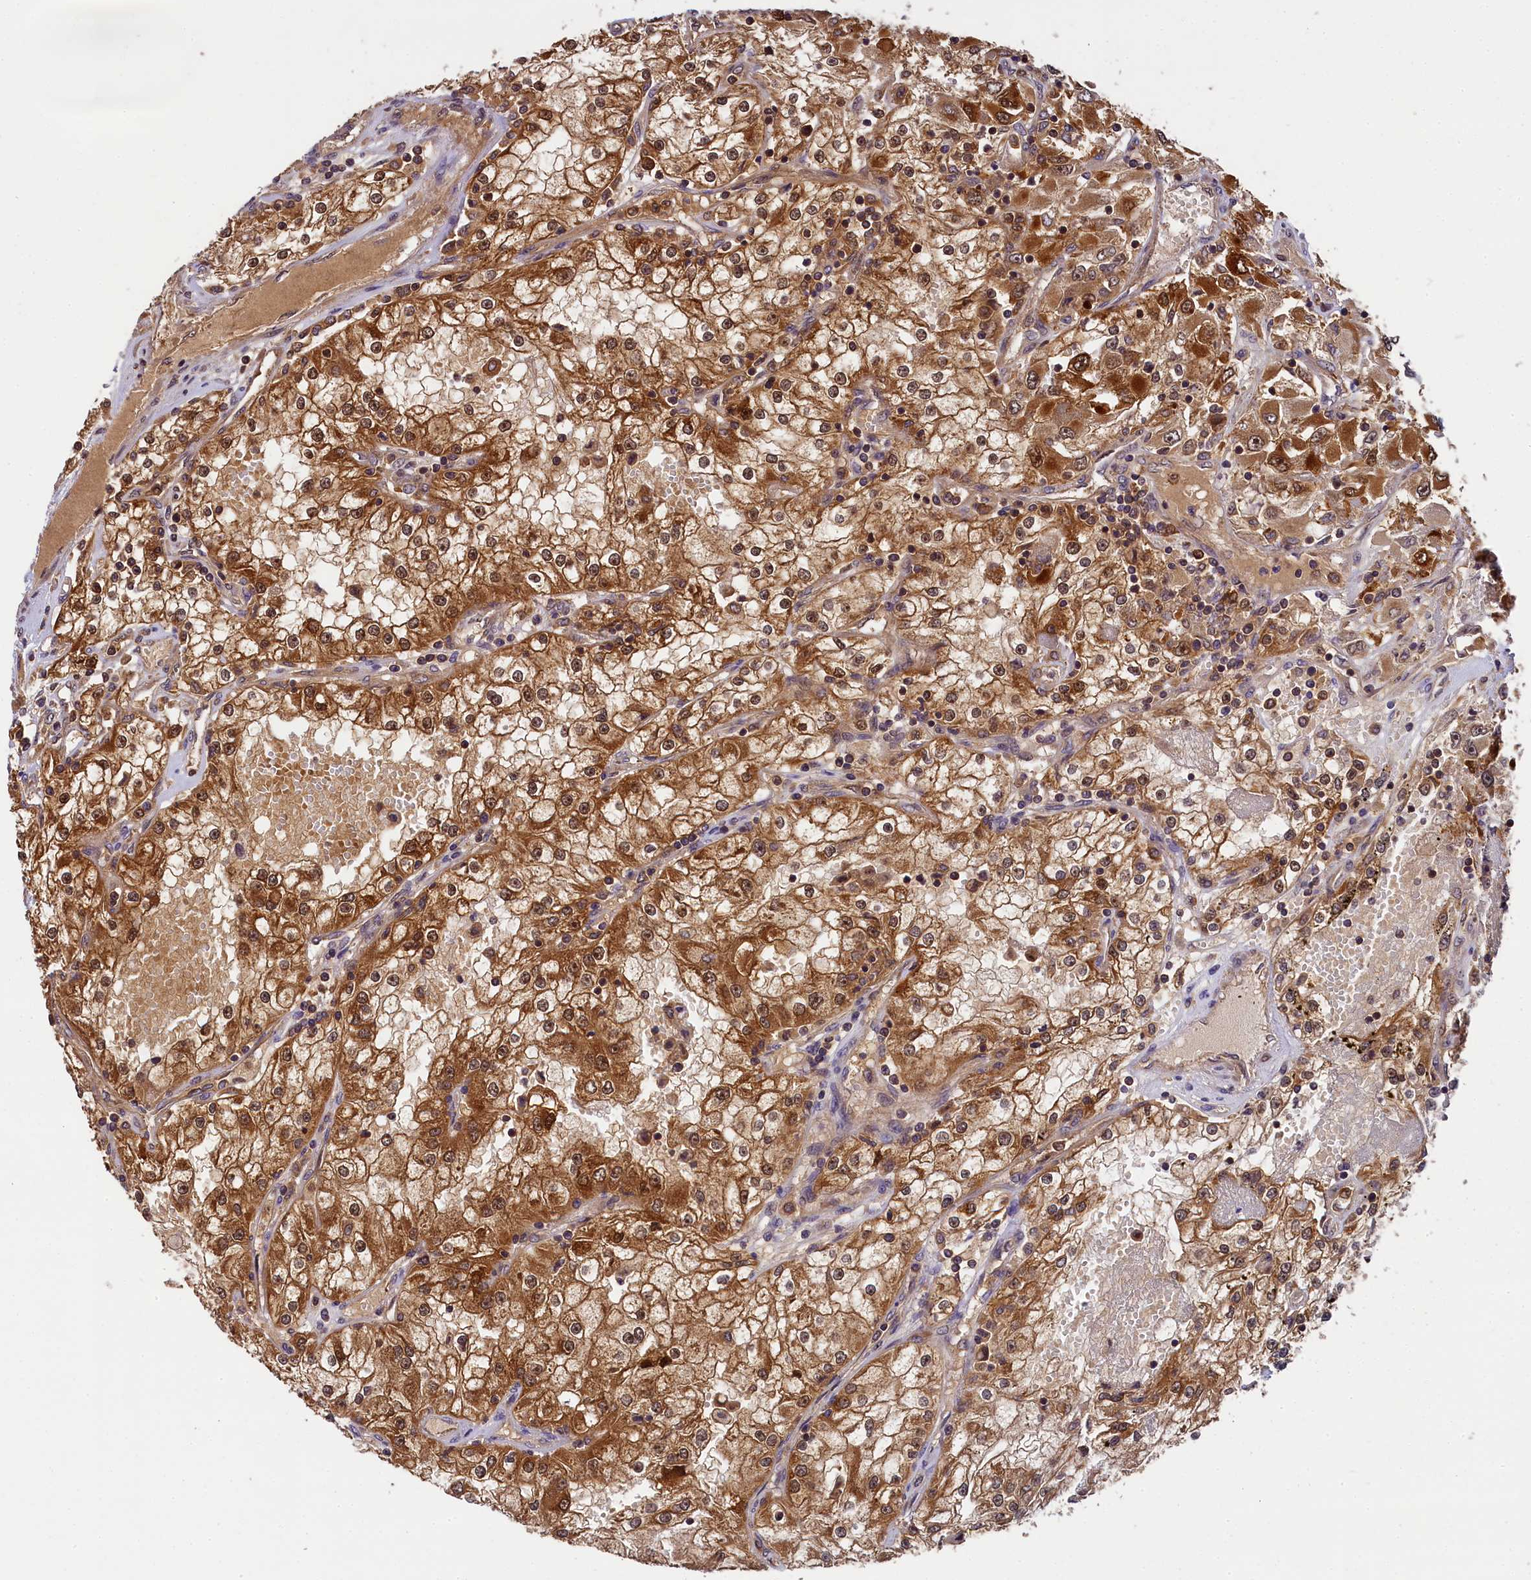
{"staining": {"intensity": "strong", "quantity": ">75%", "location": "cytoplasmic/membranous,nuclear"}, "tissue": "renal cancer", "cell_type": "Tumor cells", "image_type": "cancer", "snomed": [{"axis": "morphology", "description": "Adenocarcinoma, NOS"}, {"axis": "topography", "description": "Kidney"}], "caption": "Renal adenocarcinoma was stained to show a protein in brown. There is high levels of strong cytoplasmic/membranous and nuclear expression in about >75% of tumor cells. (IHC, brightfield microscopy, high magnification).", "gene": "EIF6", "patient": {"sex": "female", "age": 52}}